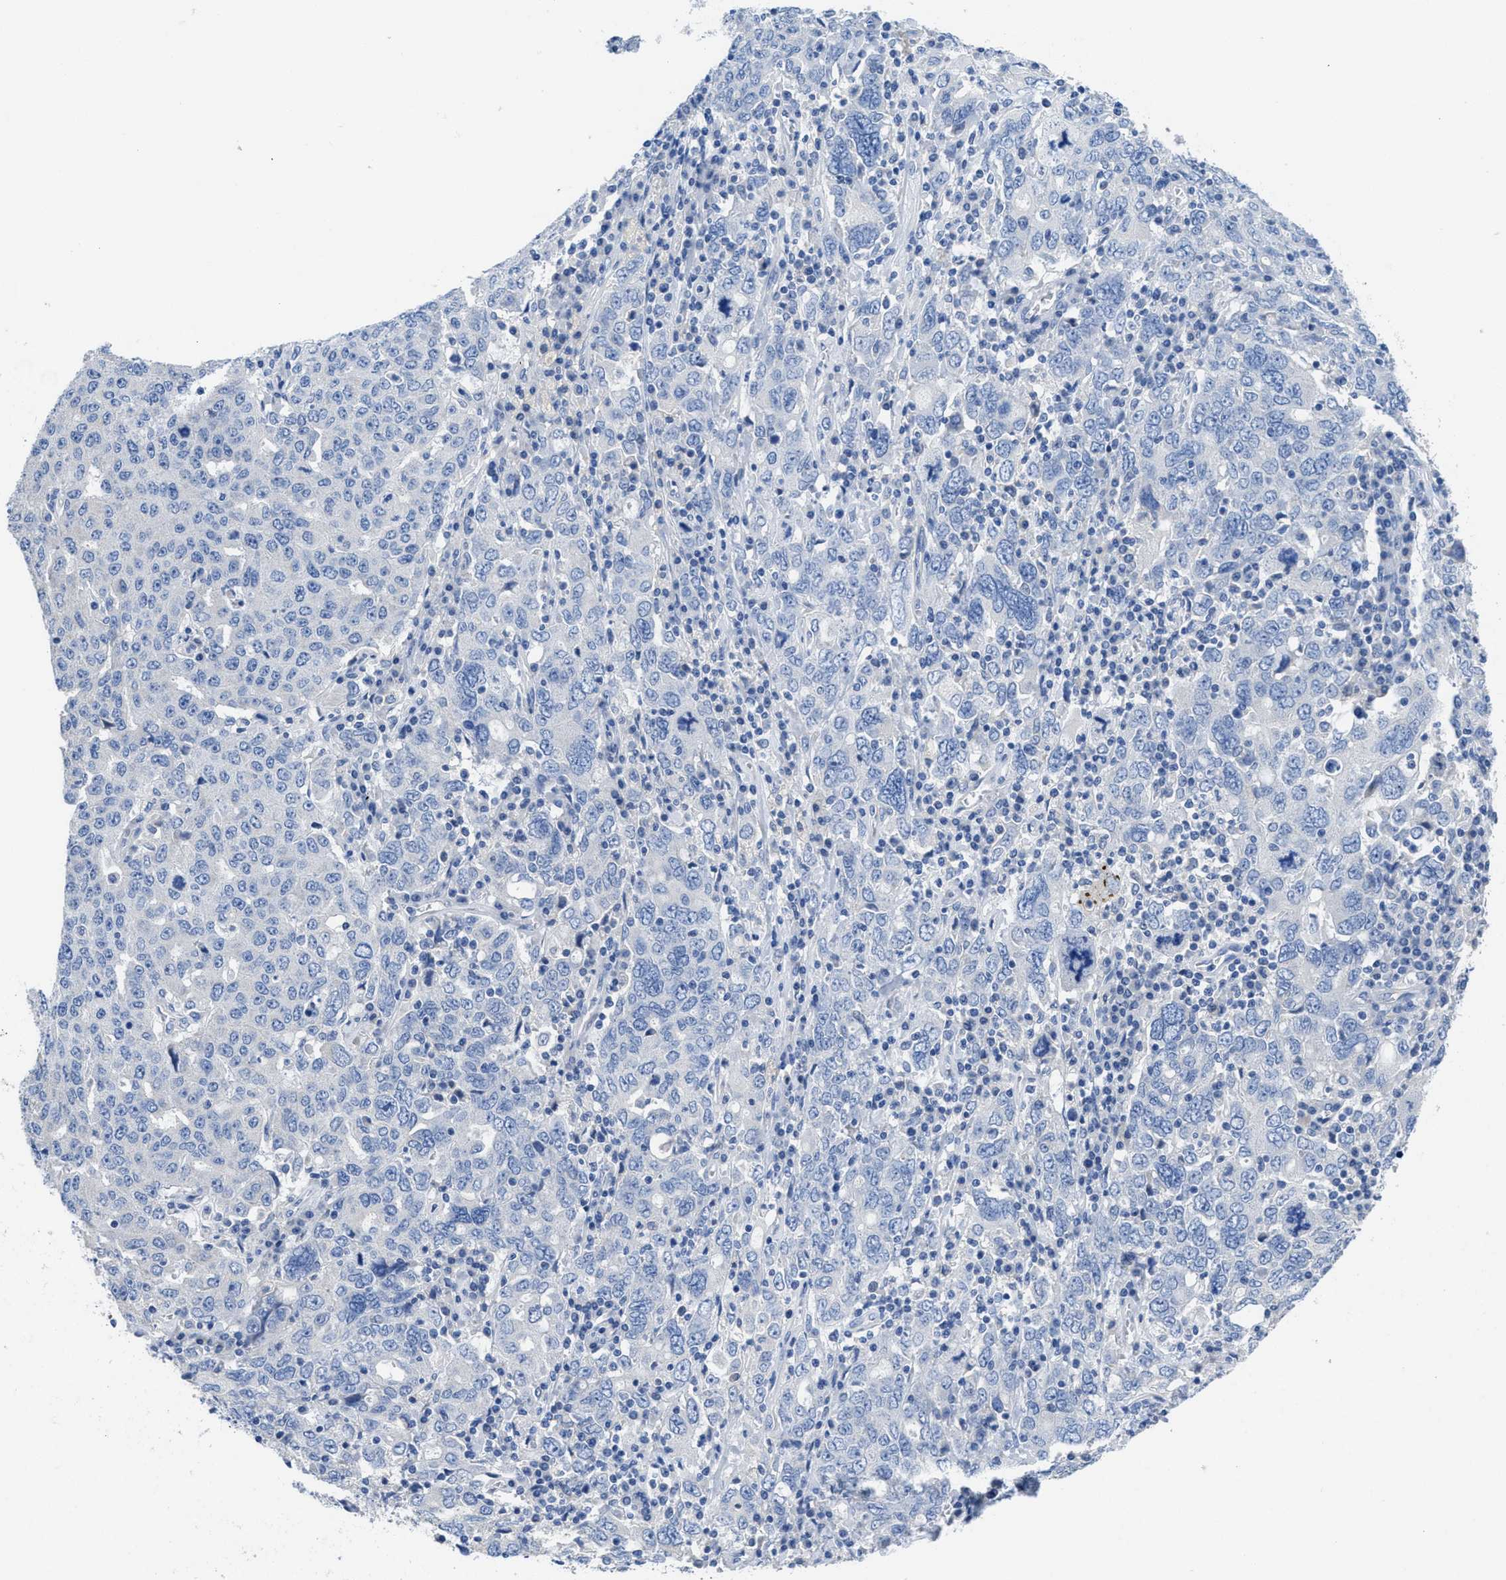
{"staining": {"intensity": "negative", "quantity": "none", "location": "none"}, "tissue": "ovarian cancer", "cell_type": "Tumor cells", "image_type": "cancer", "snomed": [{"axis": "morphology", "description": "Carcinoma, endometroid"}, {"axis": "topography", "description": "Ovary"}], "caption": "Immunohistochemistry of human ovarian endometroid carcinoma displays no expression in tumor cells.", "gene": "CA9", "patient": {"sex": "female", "age": 62}}